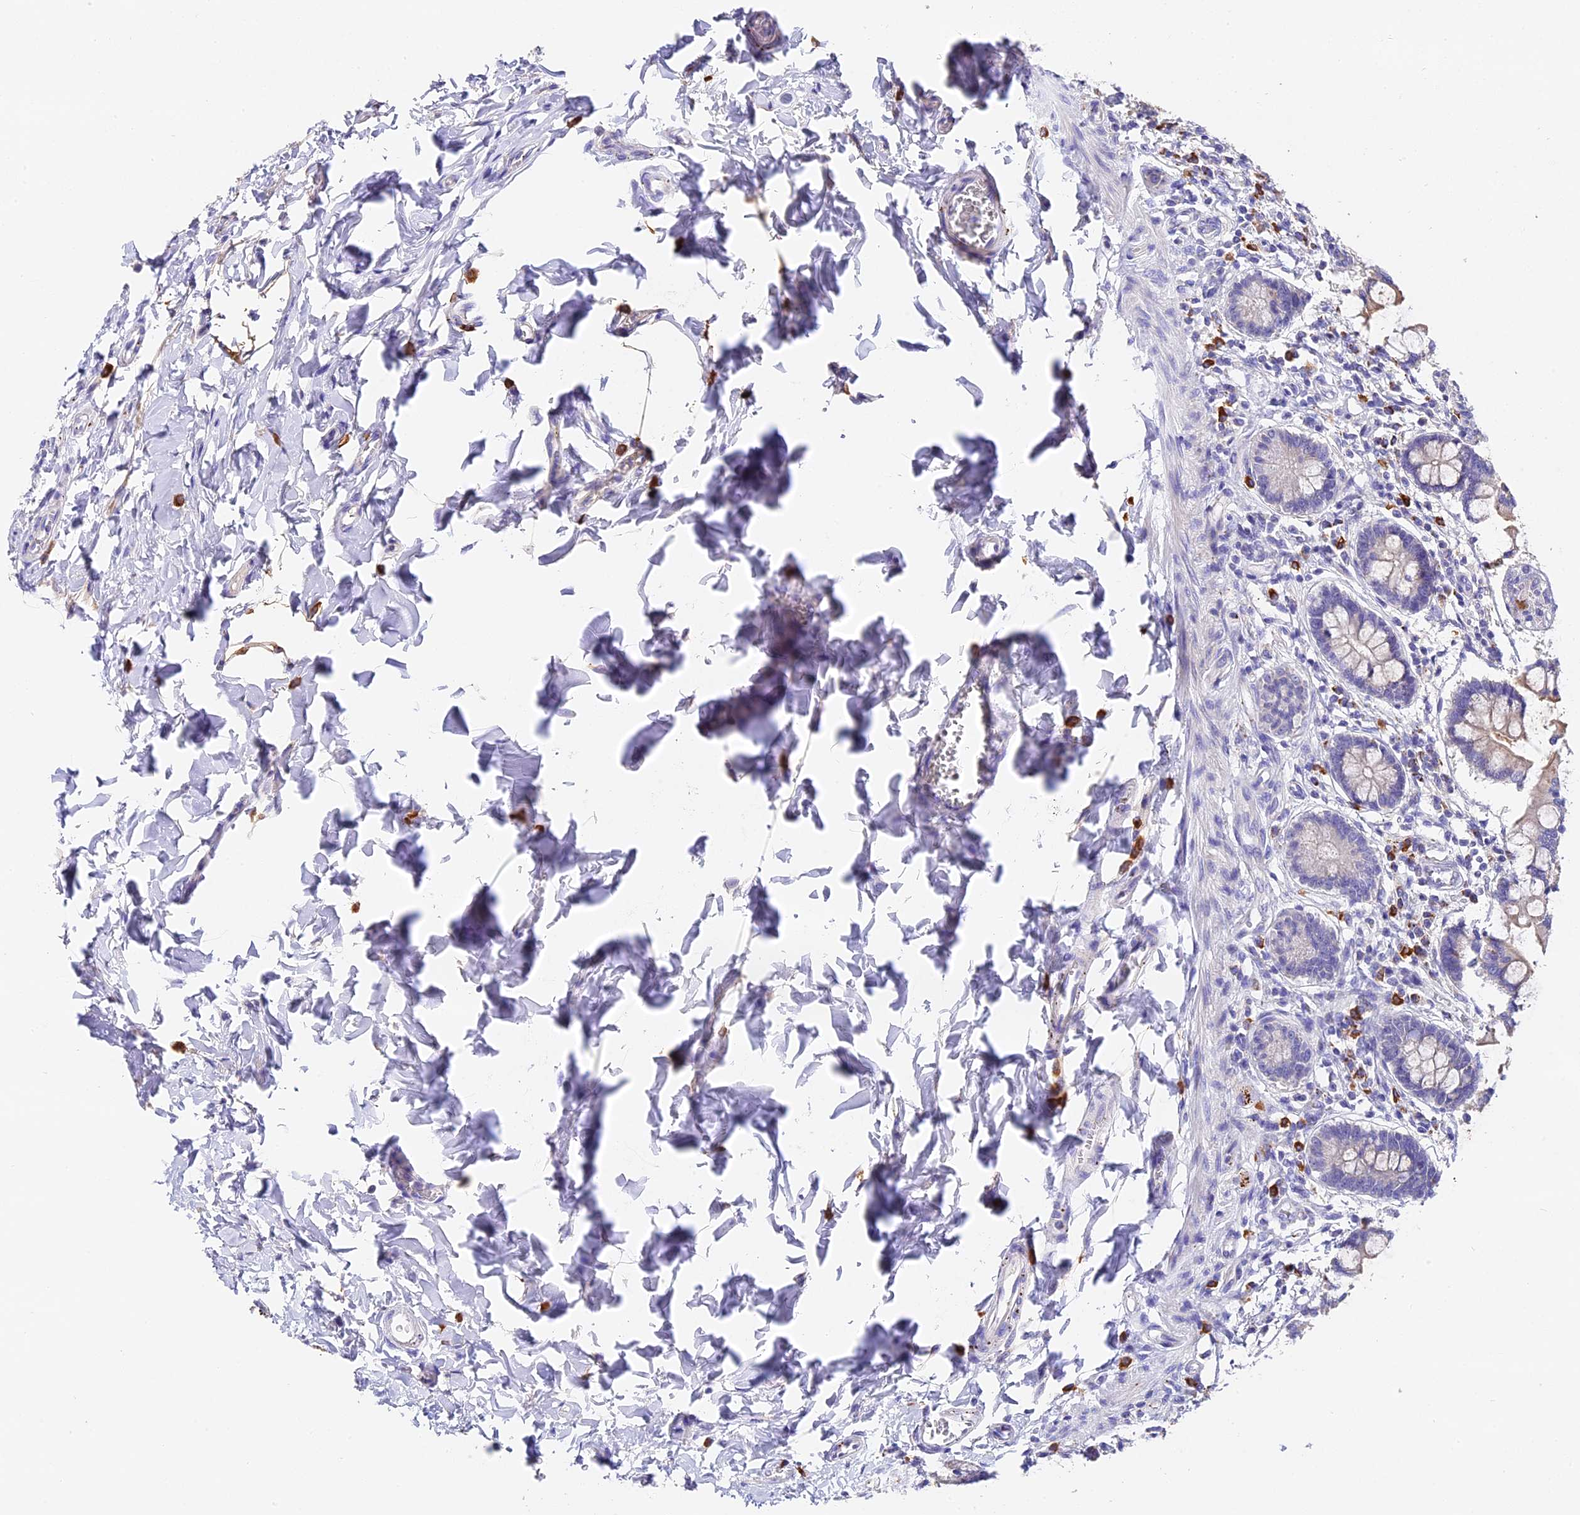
{"staining": {"intensity": "moderate", "quantity": "<25%", "location": "cytoplasmic/membranous"}, "tissue": "small intestine", "cell_type": "Glandular cells", "image_type": "normal", "snomed": [{"axis": "morphology", "description": "Normal tissue, NOS"}, {"axis": "topography", "description": "Small intestine"}], "caption": "Immunohistochemical staining of benign human small intestine demonstrates moderate cytoplasmic/membranous protein staining in about <25% of glandular cells.", "gene": "LYPD6", "patient": {"sex": "male", "age": 52}}